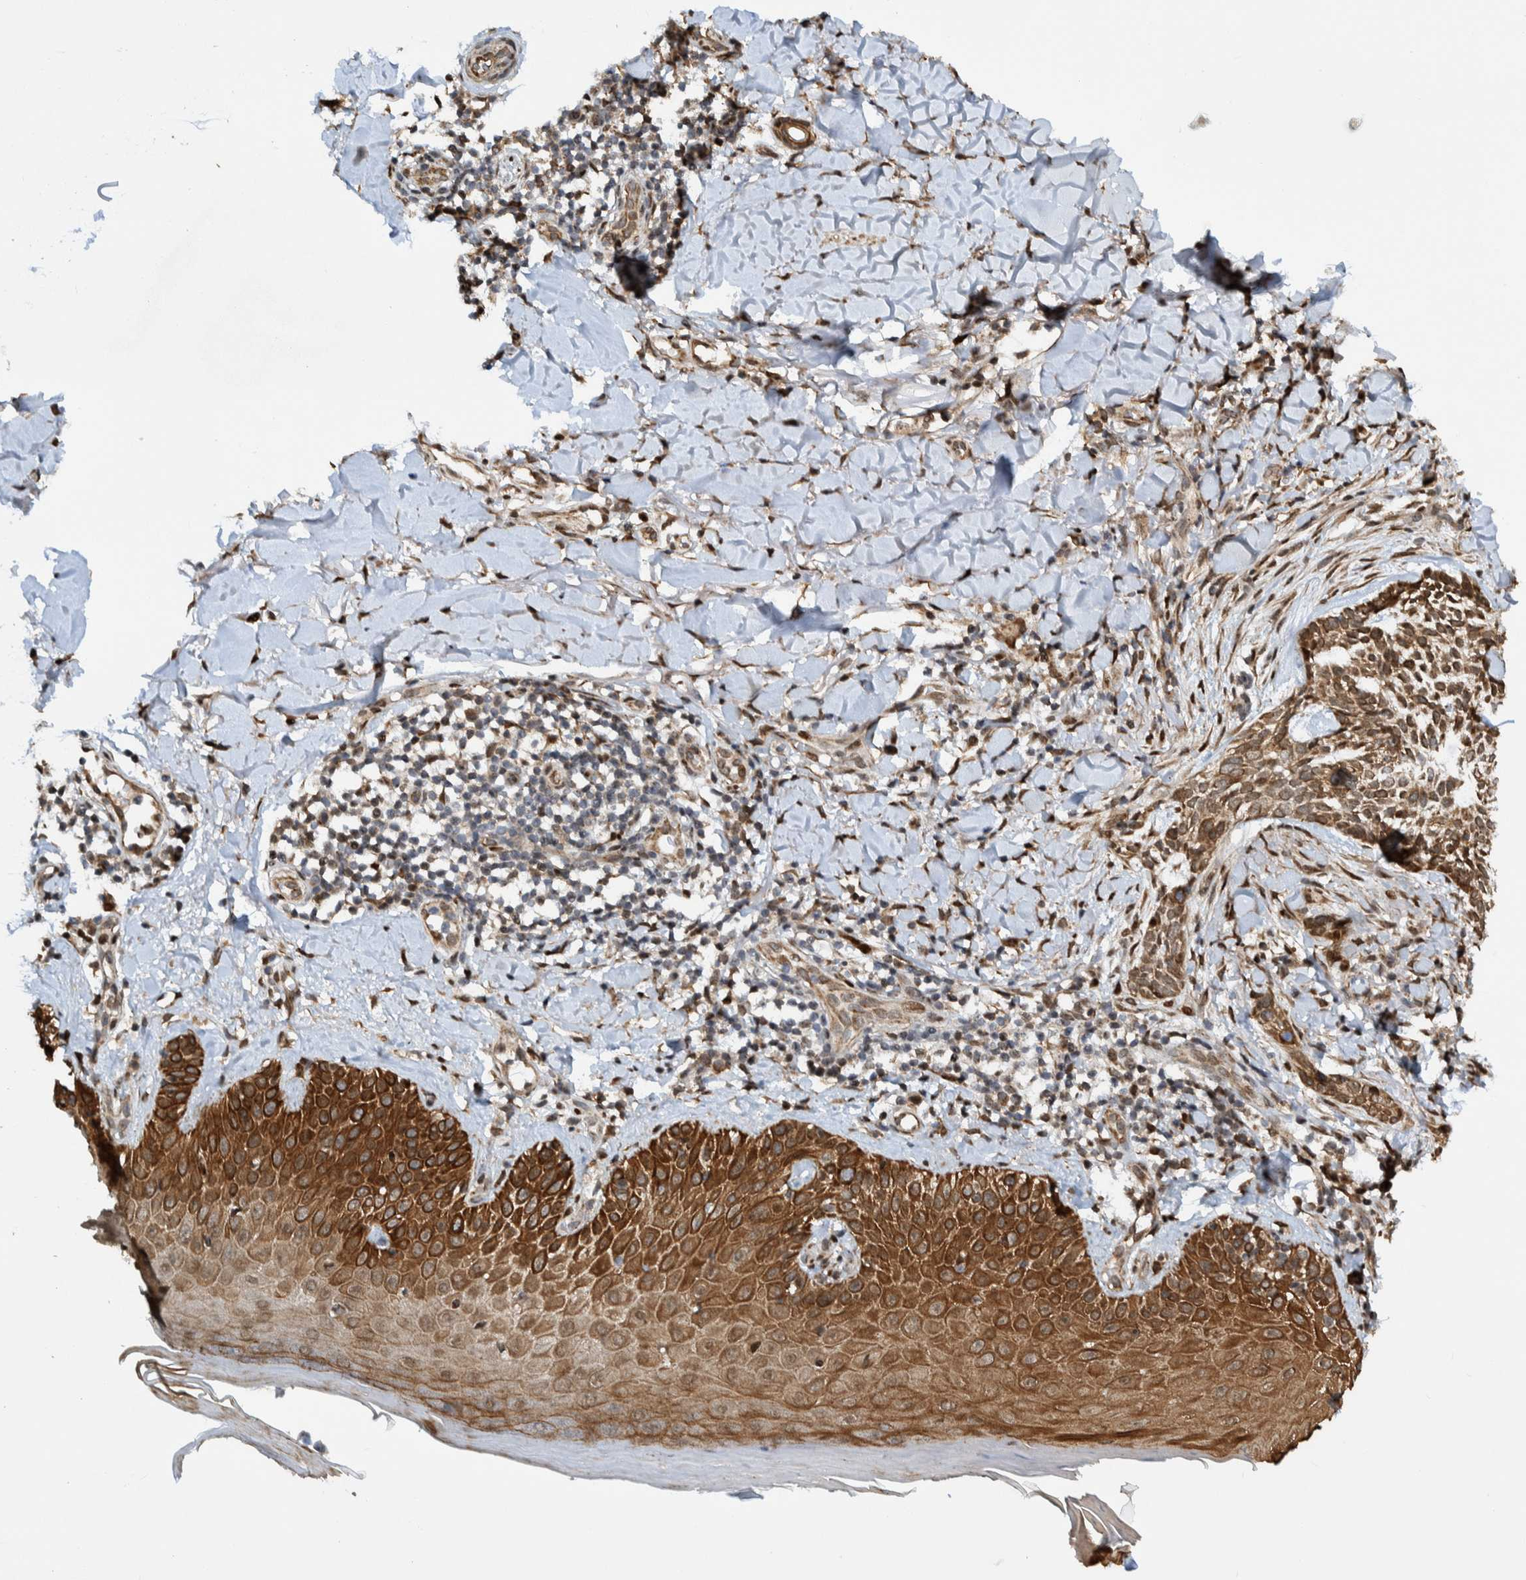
{"staining": {"intensity": "moderate", "quantity": ">75%", "location": "cytoplasmic/membranous"}, "tissue": "skin cancer", "cell_type": "Tumor cells", "image_type": "cancer", "snomed": [{"axis": "morphology", "description": "Normal tissue, NOS"}, {"axis": "morphology", "description": "Basal cell carcinoma"}, {"axis": "topography", "description": "Skin"}], "caption": "Skin cancer (basal cell carcinoma) stained for a protein (brown) reveals moderate cytoplasmic/membranous positive expression in approximately >75% of tumor cells.", "gene": "CCDC57", "patient": {"sex": "male", "age": 67}}